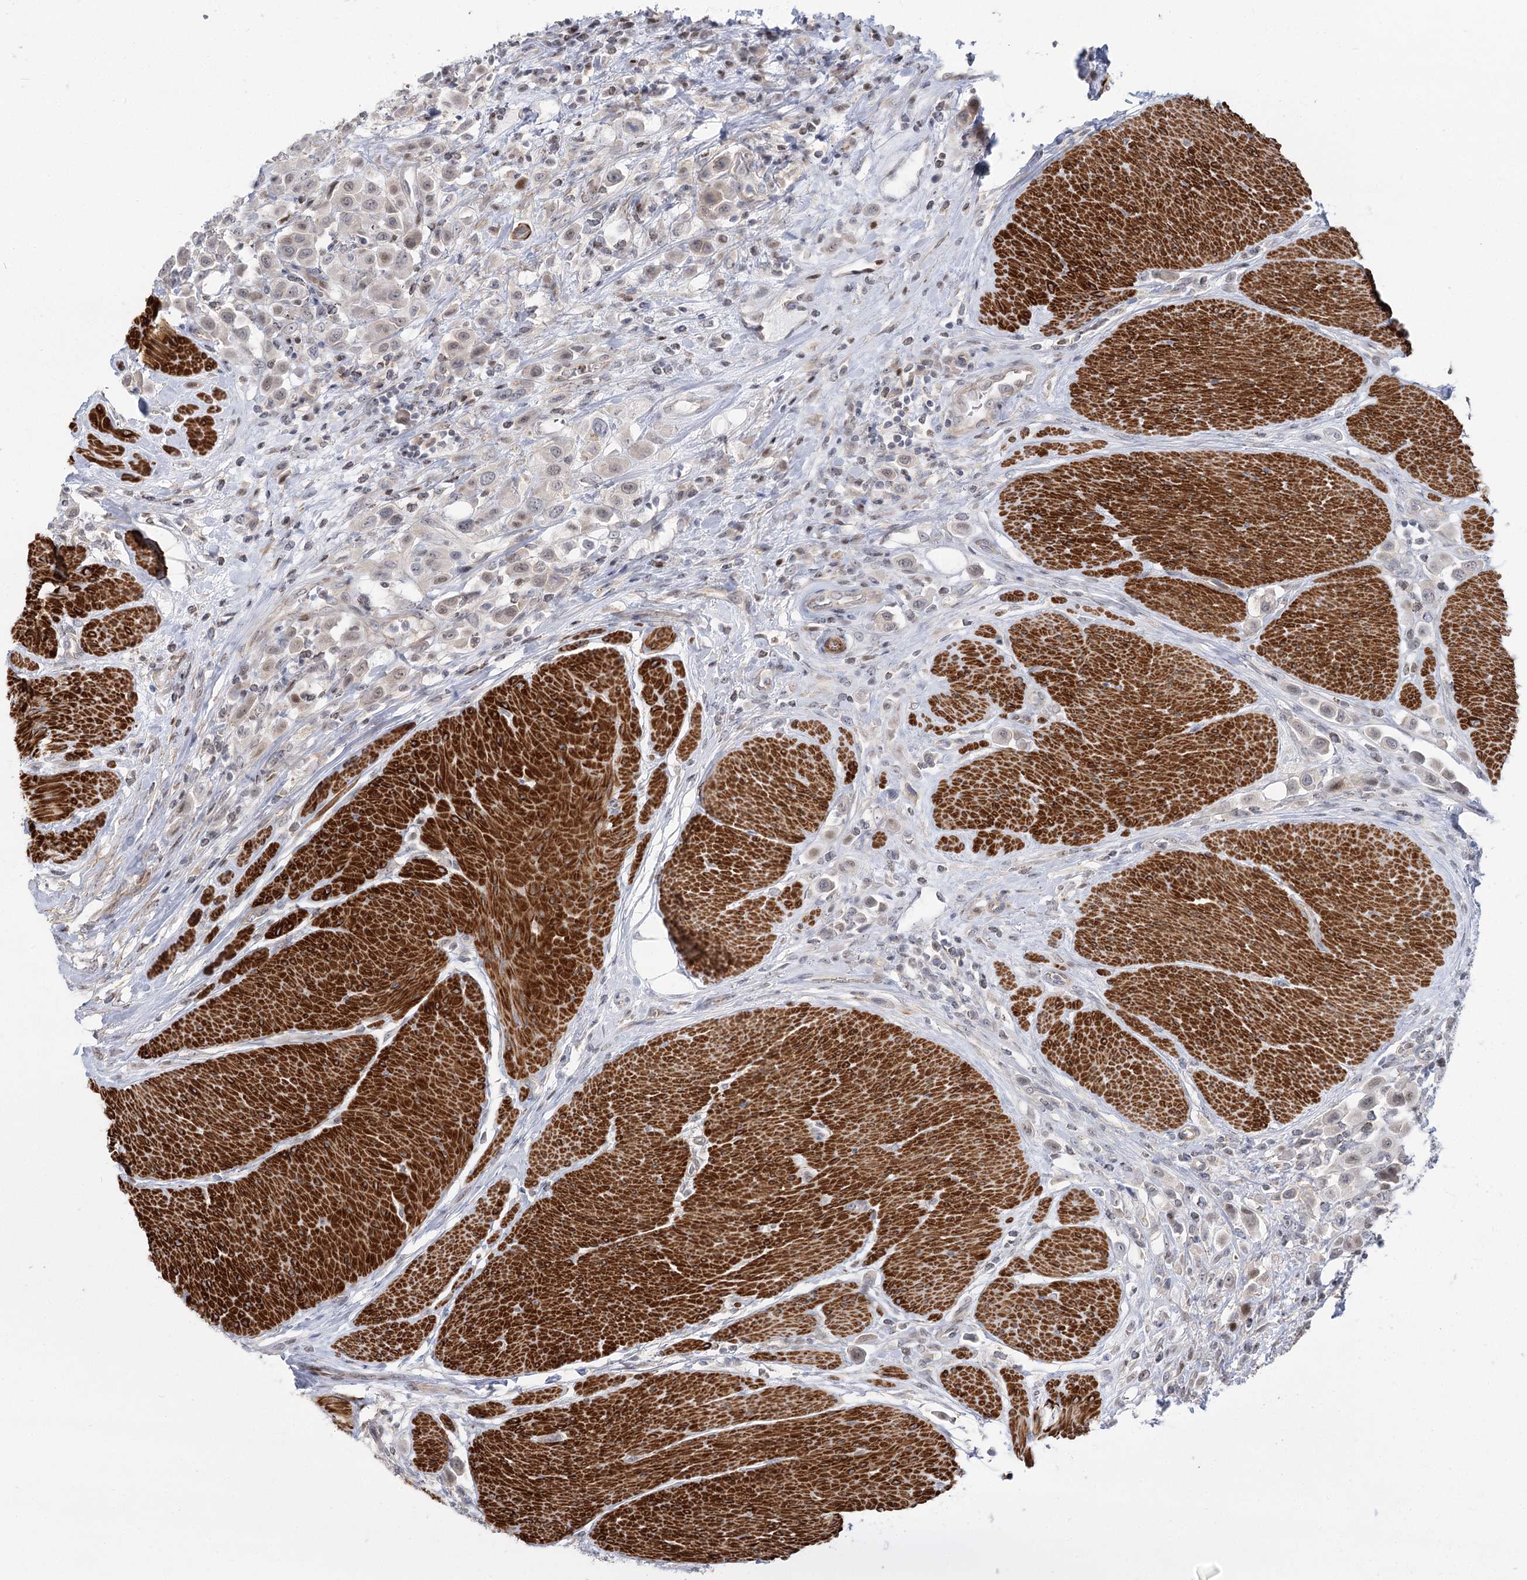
{"staining": {"intensity": "weak", "quantity": ">75%", "location": "nuclear"}, "tissue": "urothelial cancer", "cell_type": "Tumor cells", "image_type": "cancer", "snomed": [{"axis": "morphology", "description": "Urothelial carcinoma, High grade"}, {"axis": "topography", "description": "Urinary bladder"}], "caption": "Human urothelial cancer stained with a protein marker displays weak staining in tumor cells.", "gene": "ARSI", "patient": {"sex": "male", "age": 50}}